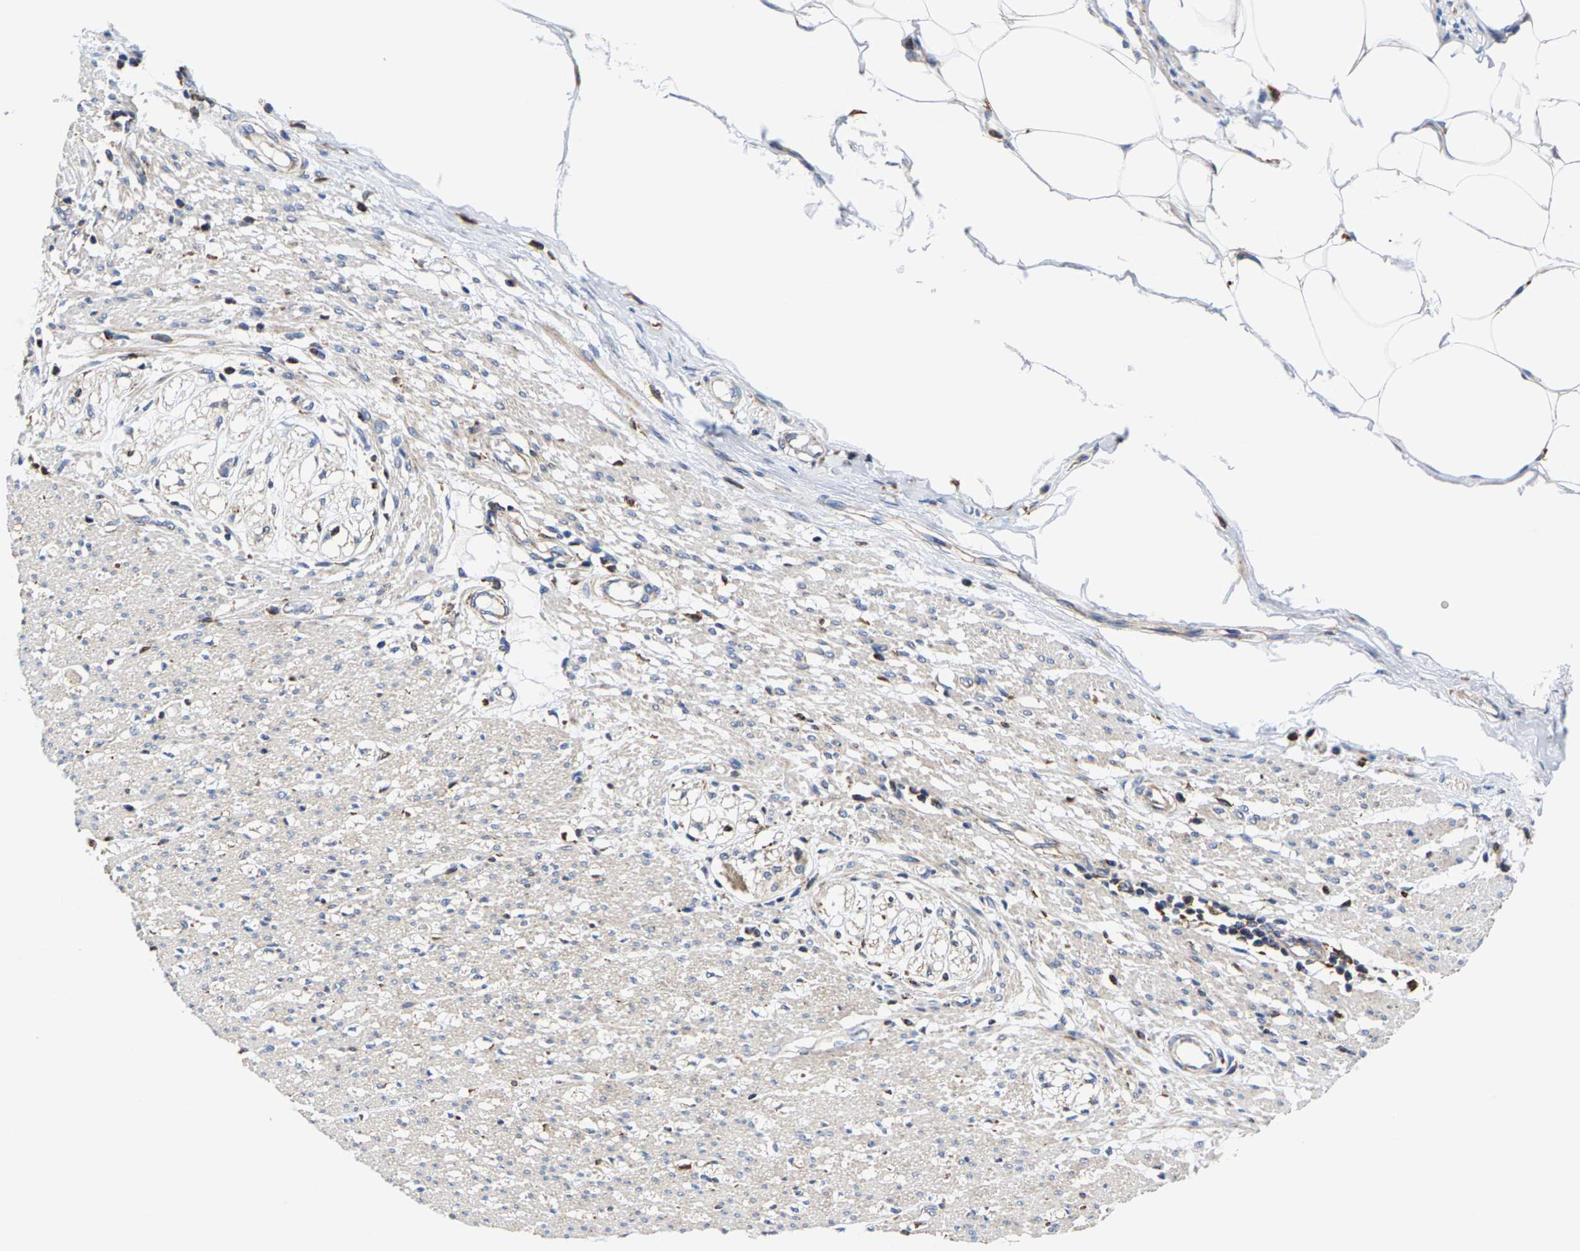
{"staining": {"intensity": "weak", "quantity": "25%-75%", "location": "cytoplasmic/membranous"}, "tissue": "smooth muscle", "cell_type": "Smooth muscle cells", "image_type": "normal", "snomed": [{"axis": "morphology", "description": "Normal tissue, NOS"}, {"axis": "morphology", "description": "Adenocarcinoma, NOS"}, {"axis": "topography", "description": "Colon"}, {"axis": "topography", "description": "Peripheral nerve tissue"}], "caption": "A brown stain shows weak cytoplasmic/membranous positivity of a protein in smooth muscle cells of unremarkable human smooth muscle. (IHC, brightfield microscopy, high magnification).", "gene": "PFKFB3", "patient": {"sex": "male", "age": 14}}